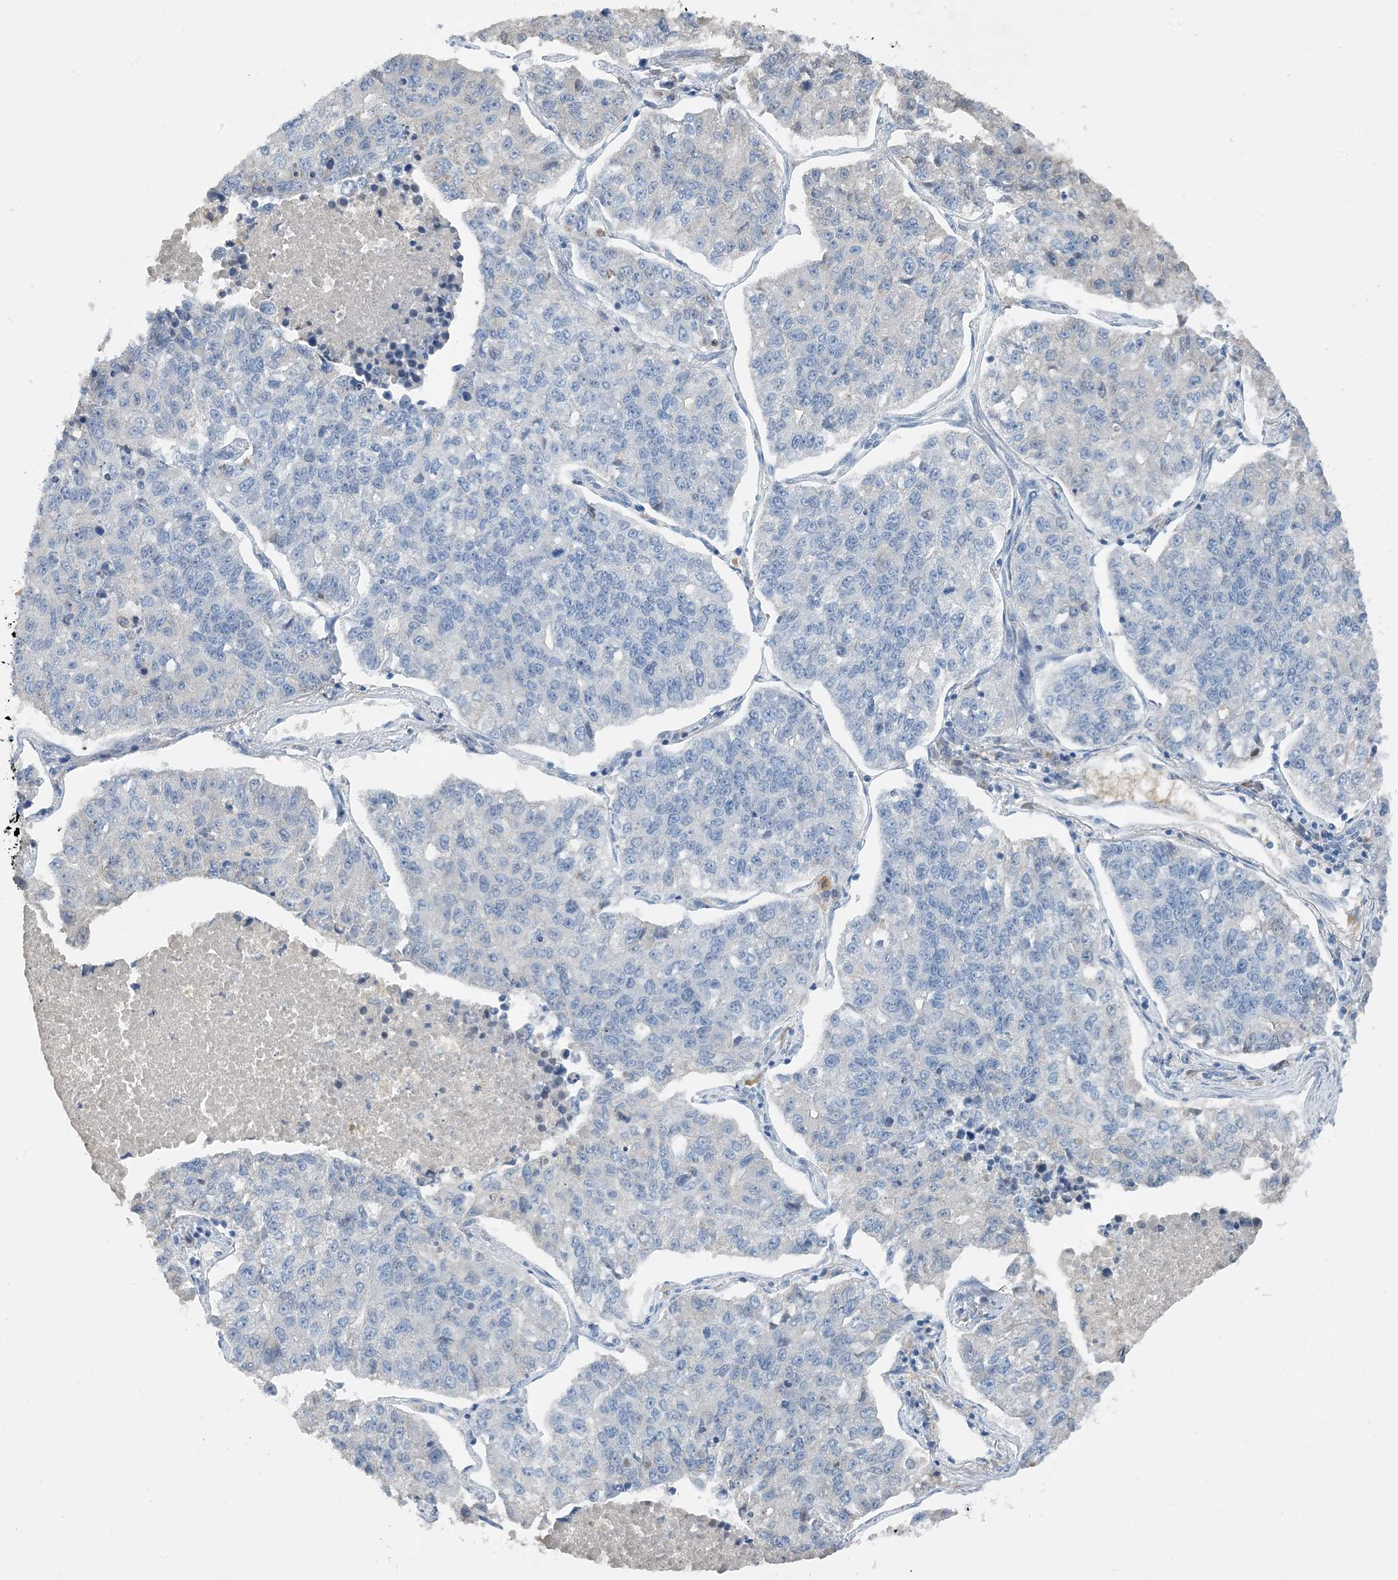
{"staining": {"intensity": "negative", "quantity": "none", "location": "none"}, "tissue": "lung cancer", "cell_type": "Tumor cells", "image_type": "cancer", "snomed": [{"axis": "morphology", "description": "Adenocarcinoma, NOS"}, {"axis": "topography", "description": "Lung"}], "caption": "Tumor cells are negative for brown protein staining in lung cancer (adenocarcinoma).", "gene": "CTRL", "patient": {"sex": "male", "age": 49}}